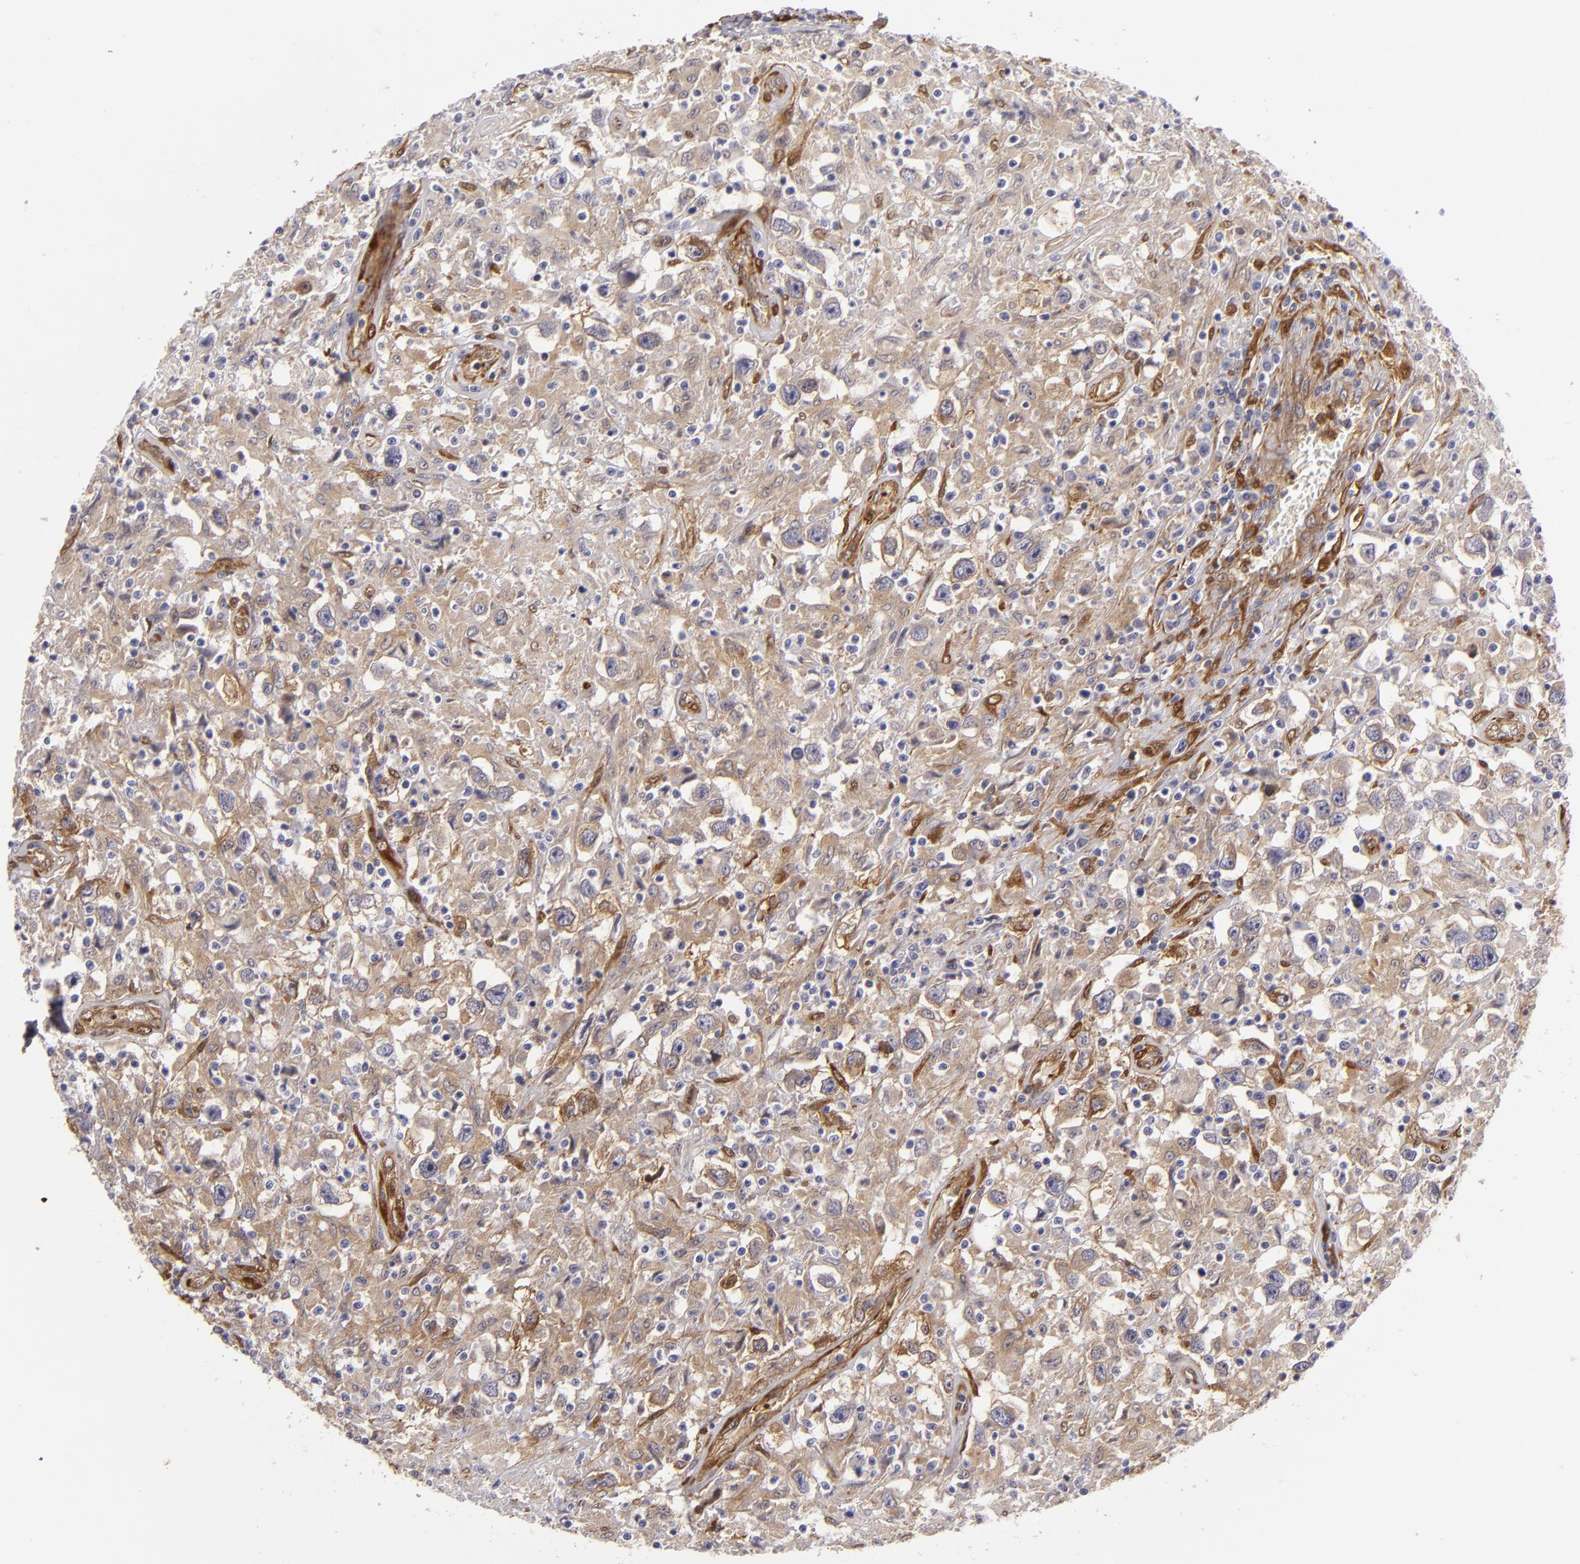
{"staining": {"intensity": "weak", "quantity": ">75%", "location": "cytoplasmic/membranous"}, "tissue": "testis cancer", "cell_type": "Tumor cells", "image_type": "cancer", "snomed": [{"axis": "morphology", "description": "Seminoma, NOS"}, {"axis": "topography", "description": "Testis"}], "caption": "Testis seminoma was stained to show a protein in brown. There is low levels of weak cytoplasmic/membranous expression in about >75% of tumor cells.", "gene": "VCL", "patient": {"sex": "male", "age": 34}}